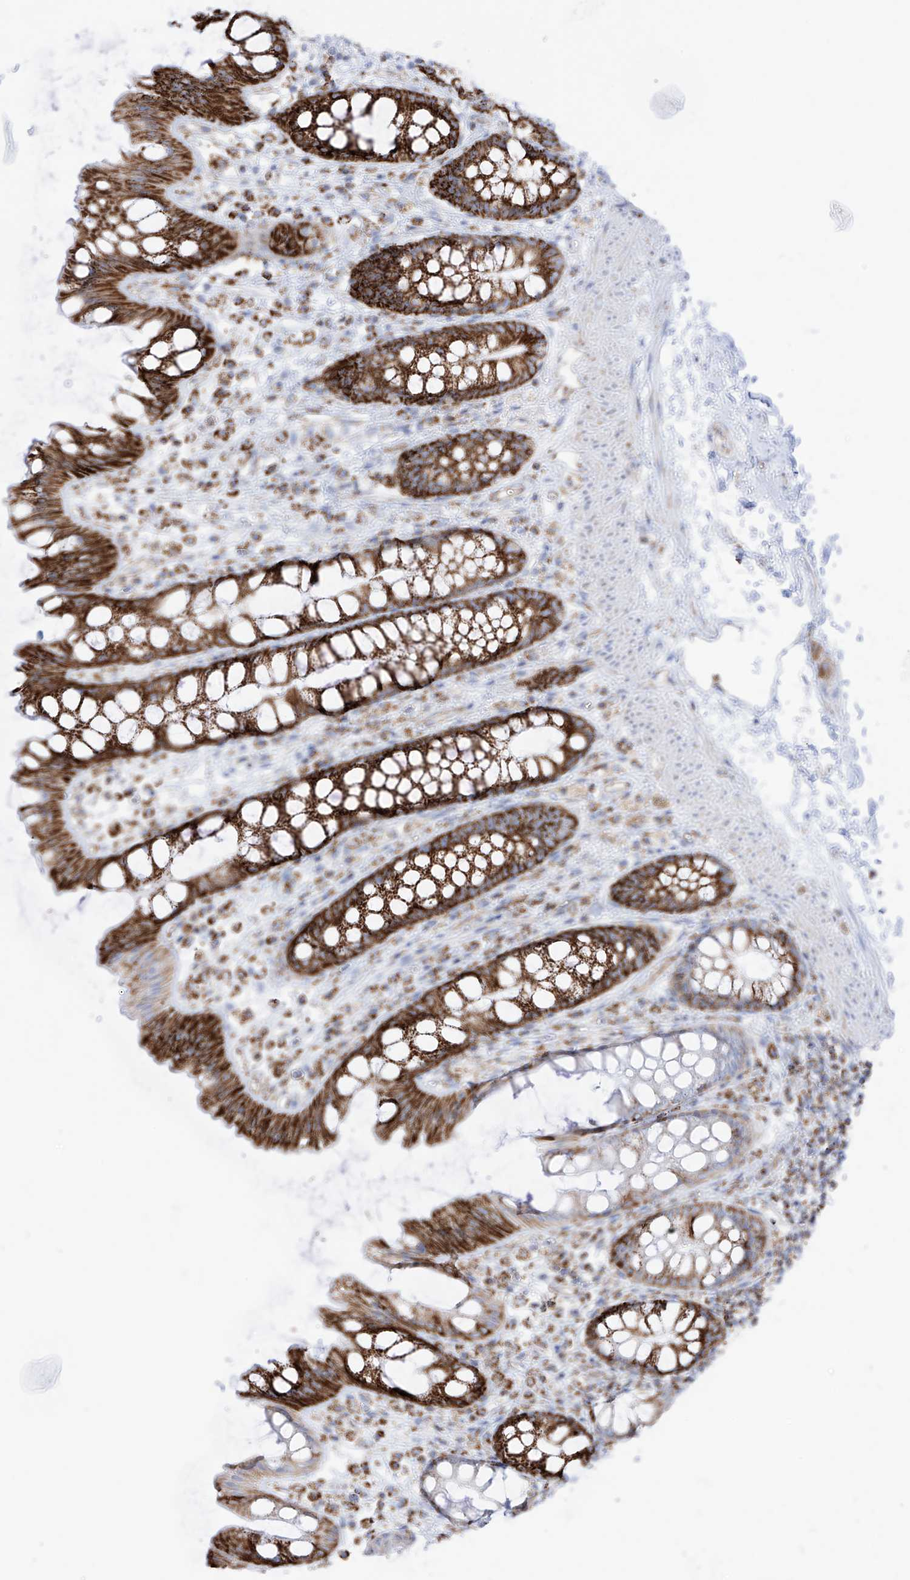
{"staining": {"intensity": "strong", "quantity": ">75%", "location": "cytoplasmic/membranous"}, "tissue": "rectum", "cell_type": "Glandular cells", "image_type": "normal", "snomed": [{"axis": "morphology", "description": "Normal tissue, NOS"}, {"axis": "topography", "description": "Rectum"}], "caption": "Protein expression analysis of benign human rectum reveals strong cytoplasmic/membranous staining in approximately >75% of glandular cells.", "gene": "XKR3", "patient": {"sex": "female", "age": 65}}